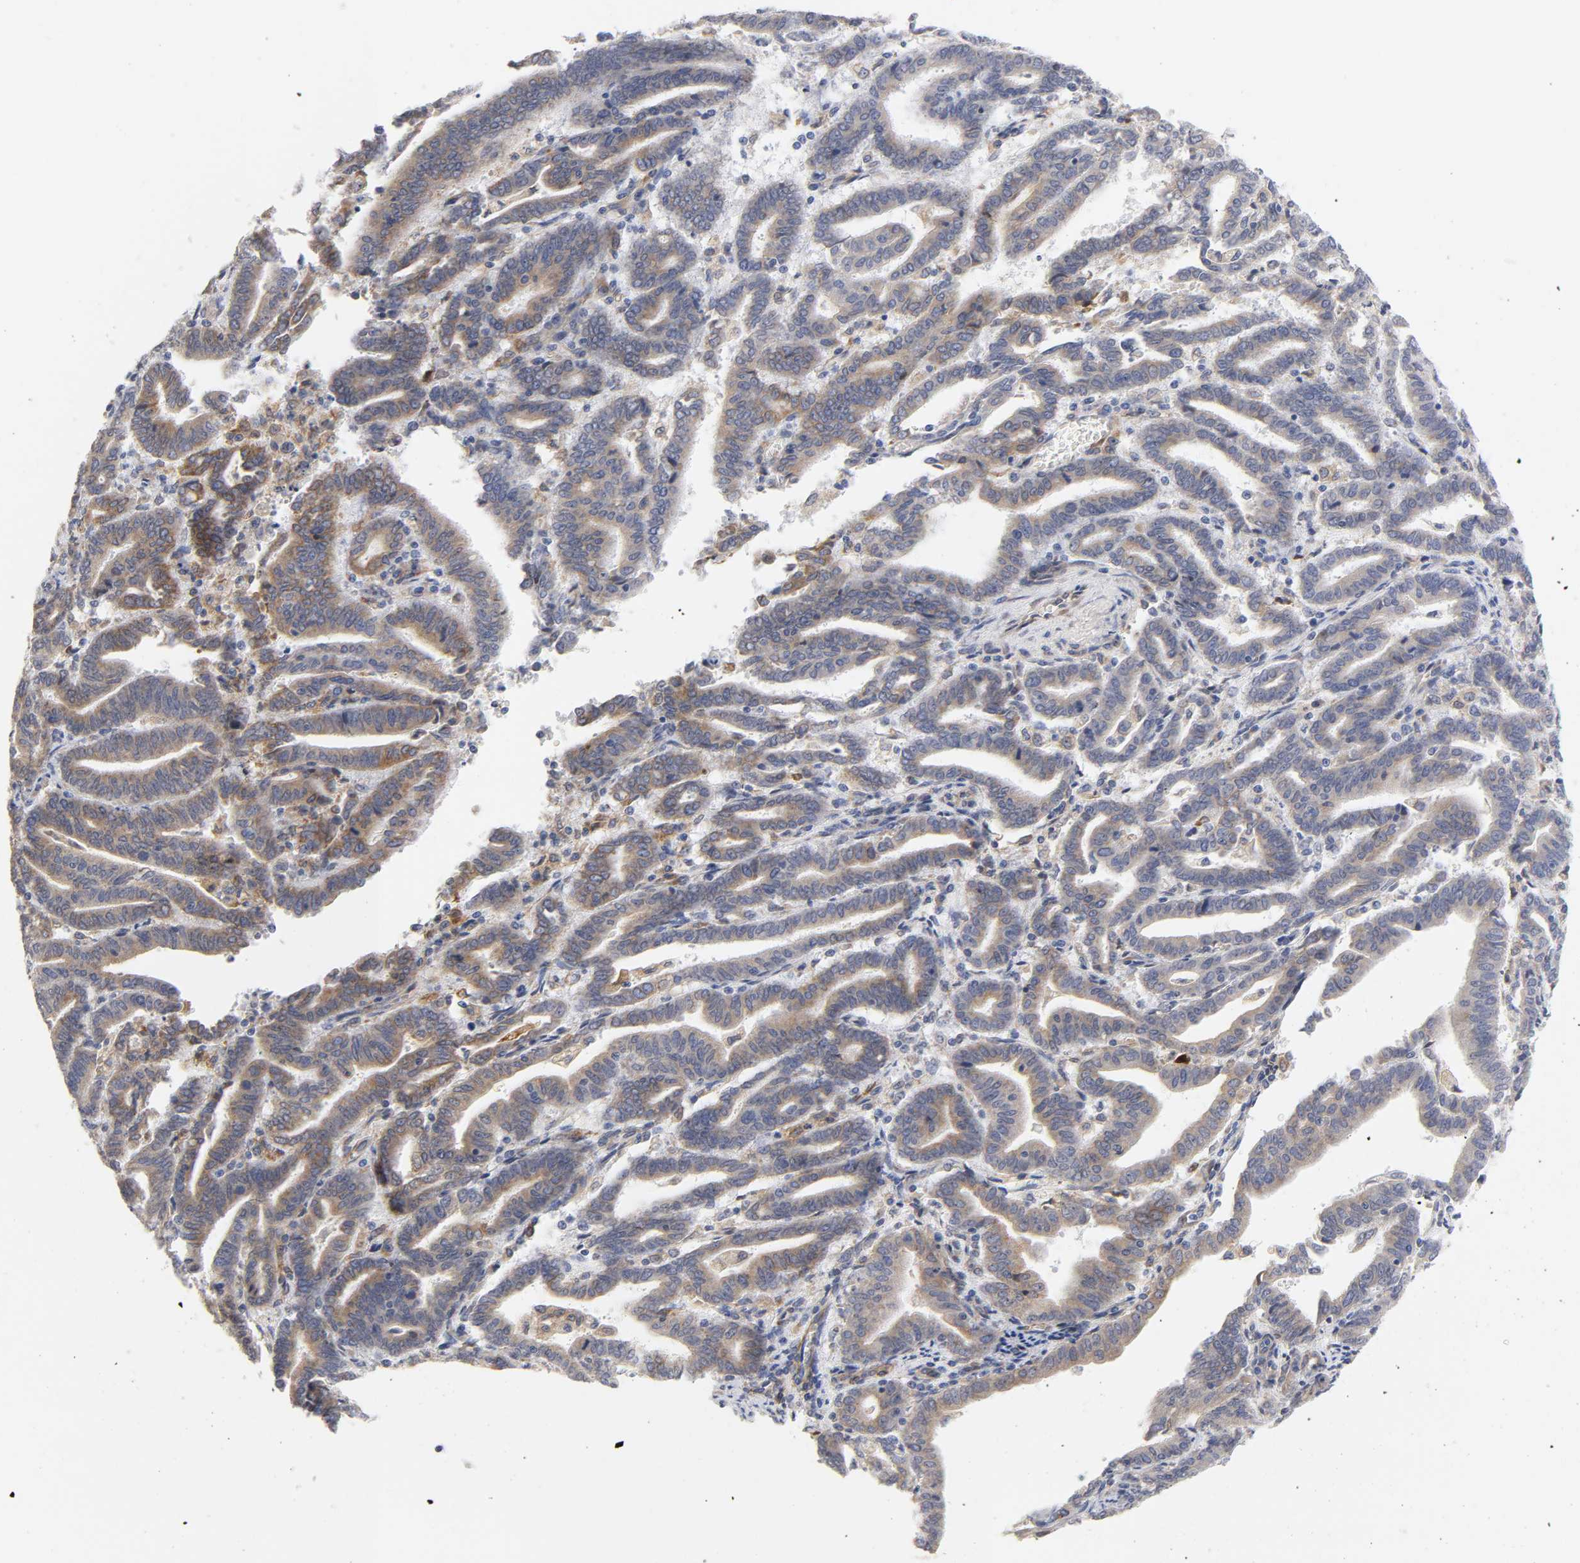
{"staining": {"intensity": "strong", "quantity": ">75%", "location": "cytoplasmic/membranous"}, "tissue": "endometrial cancer", "cell_type": "Tumor cells", "image_type": "cancer", "snomed": [{"axis": "morphology", "description": "Adenocarcinoma, NOS"}, {"axis": "topography", "description": "Uterus"}], "caption": "DAB immunohistochemical staining of human endometrial cancer shows strong cytoplasmic/membranous protein staining in approximately >75% of tumor cells.", "gene": "POR", "patient": {"sex": "female", "age": 83}}